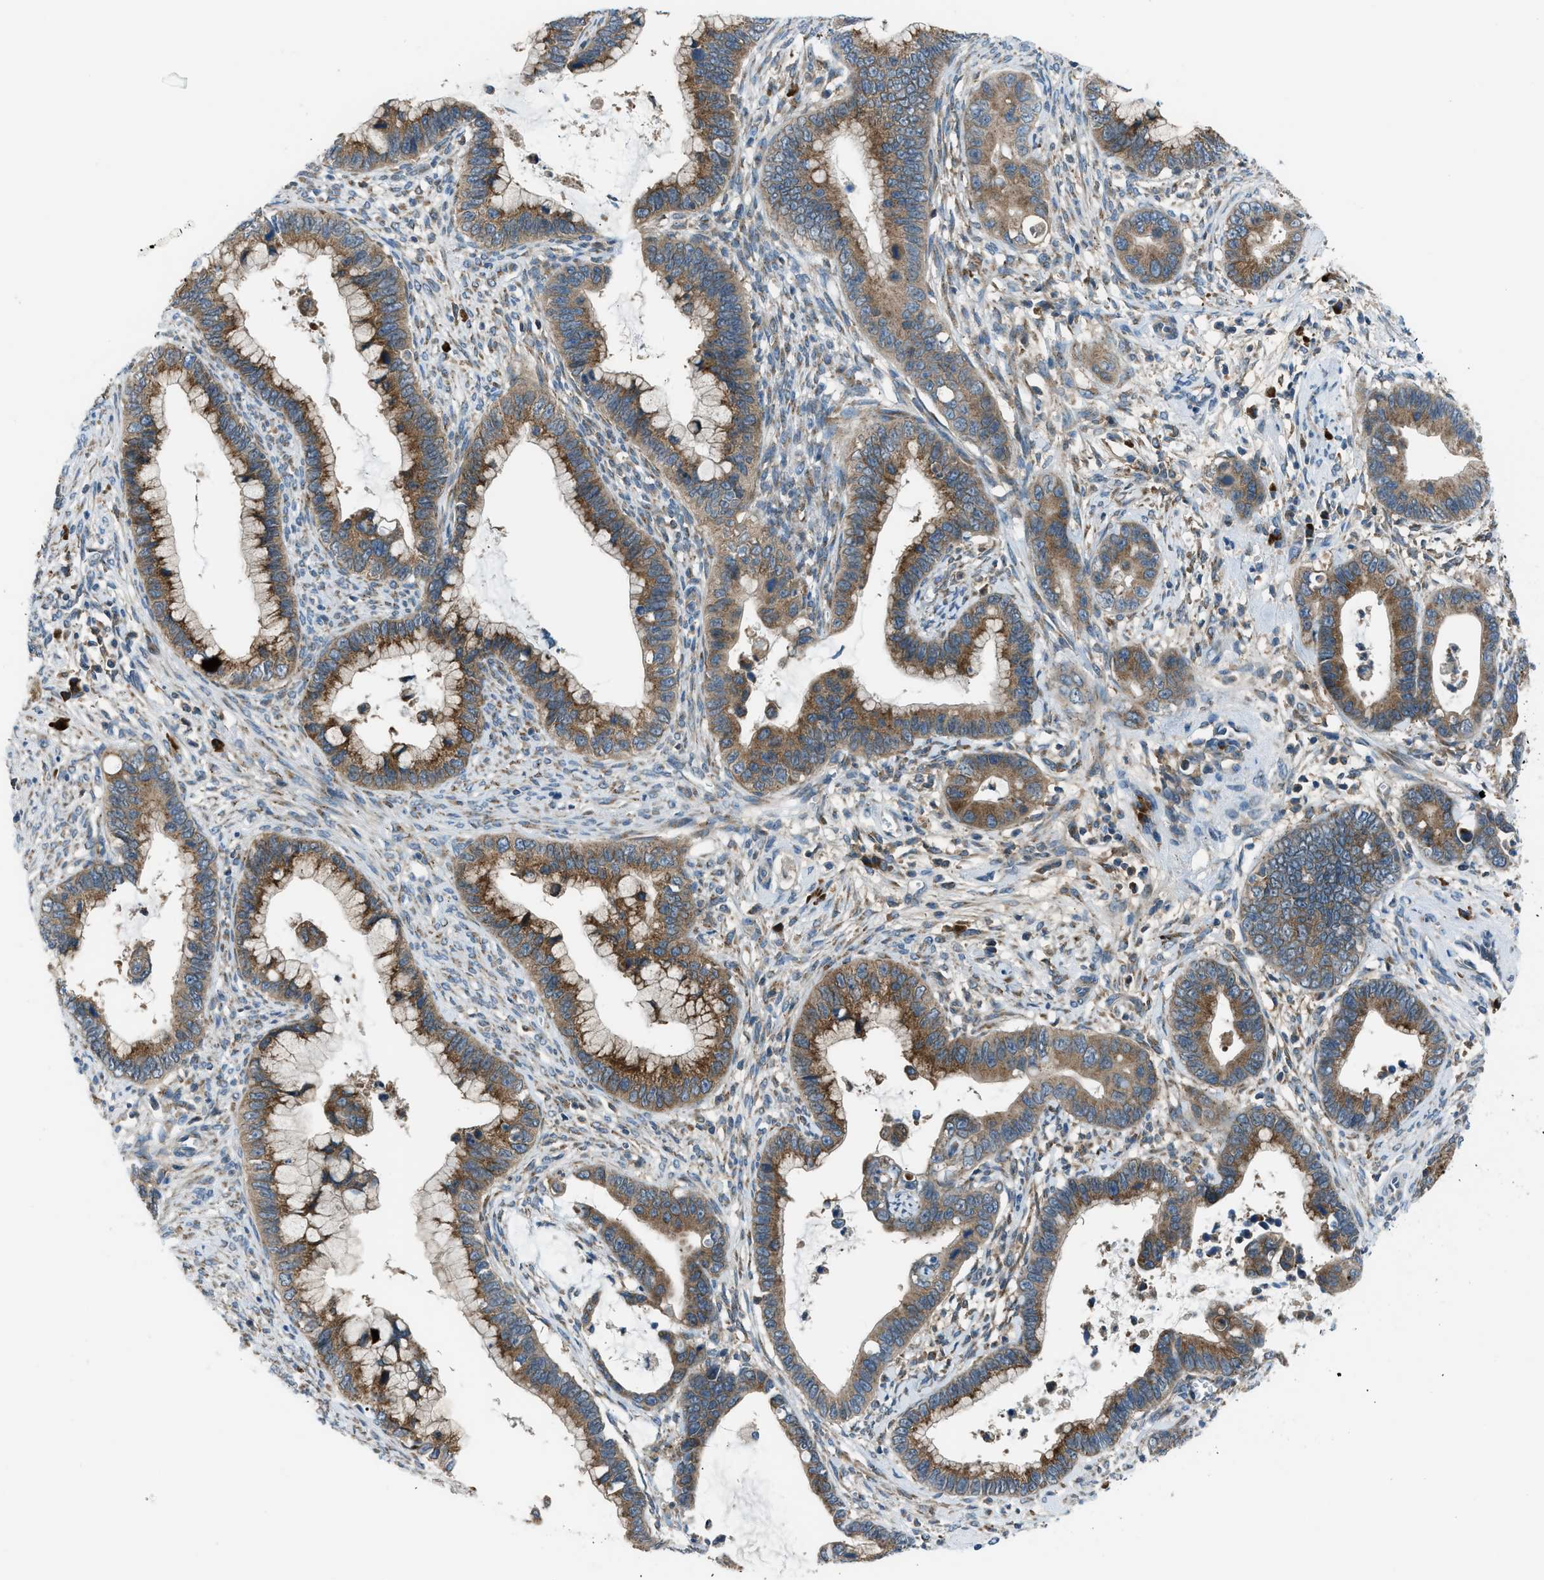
{"staining": {"intensity": "moderate", "quantity": ">75%", "location": "cytoplasmic/membranous"}, "tissue": "cervical cancer", "cell_type": "Tumor cells", "image_type": "cancer", "snomed": [{"axis": "morphology", "description": "Adenocarcinoma, NOS"}, {"axis": "topography", "description": "Cervix"}], "caption": "Cervical cancer (adenocarcinoma) was stained to show a protein in brown. There is medium levels of moderate cytoplasmic/membranous expression in about >75% of tumor cells. (Brightfield microscopy of DAB IHC at high magnification).", "gene": "EDARADD", "patient": {"sex": "female", "age": 44}}